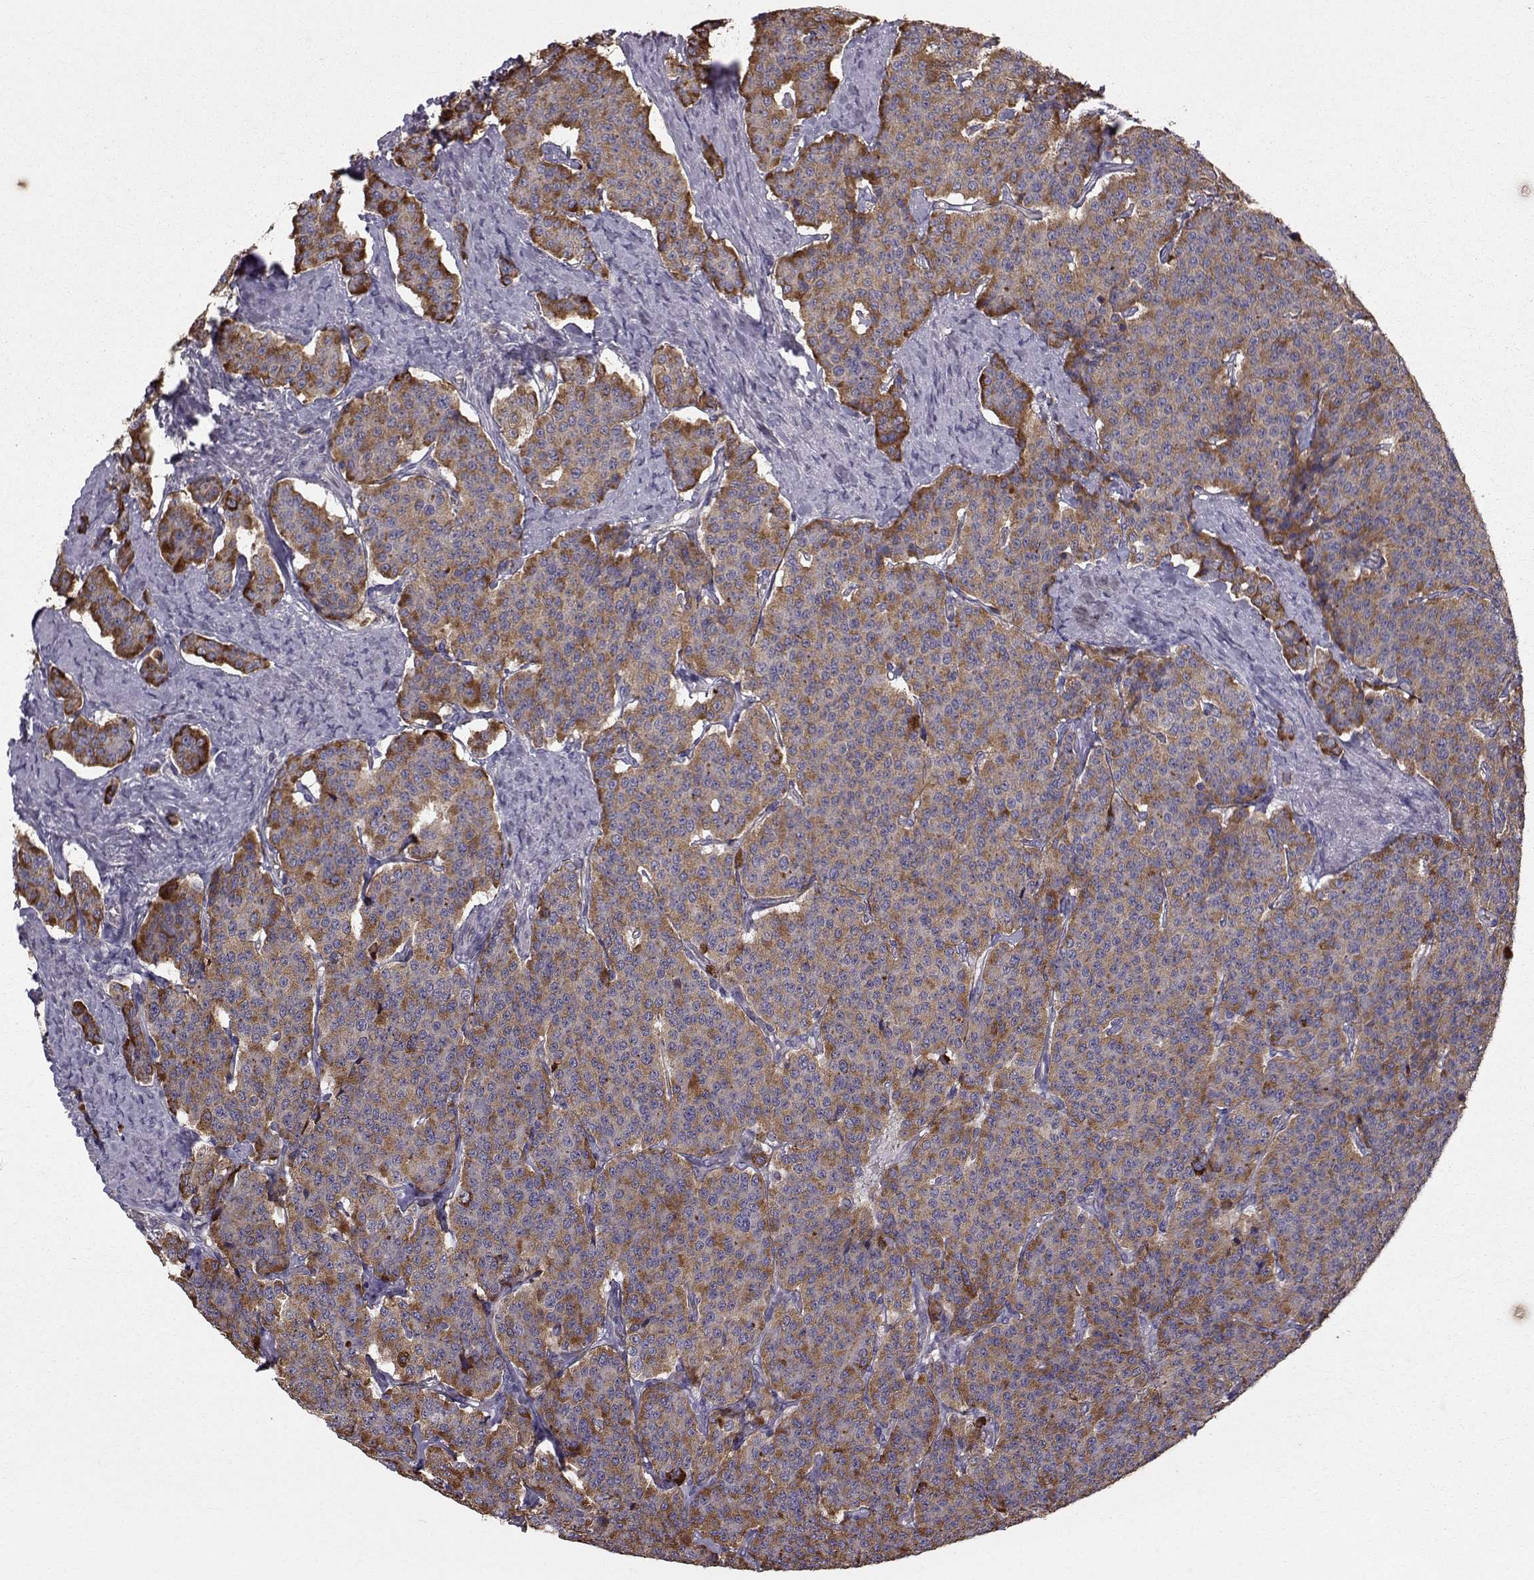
{"staining": {"intensity": "strong", "quantity": "25%-75%", "location": "cytoplasmic/membranous"}, "tissue": "carcinoid", "cell_type": "Tumor cells", "image_type": "cancer", "snomed": [{"axis": "morphology", "description": "Carcinoid, malignant, NOS"}, {"axis": "topography", "description": "Small intestine"}], "caption": "Carcinoid stained for a protein demonstrates strong cytoplasmic/membranous positivity in tumor cells. The protein is shown in brown color, while the nuclei are stained blue.", "gene": "QPCT", "patient": {"sex": "female", "age": 58}}